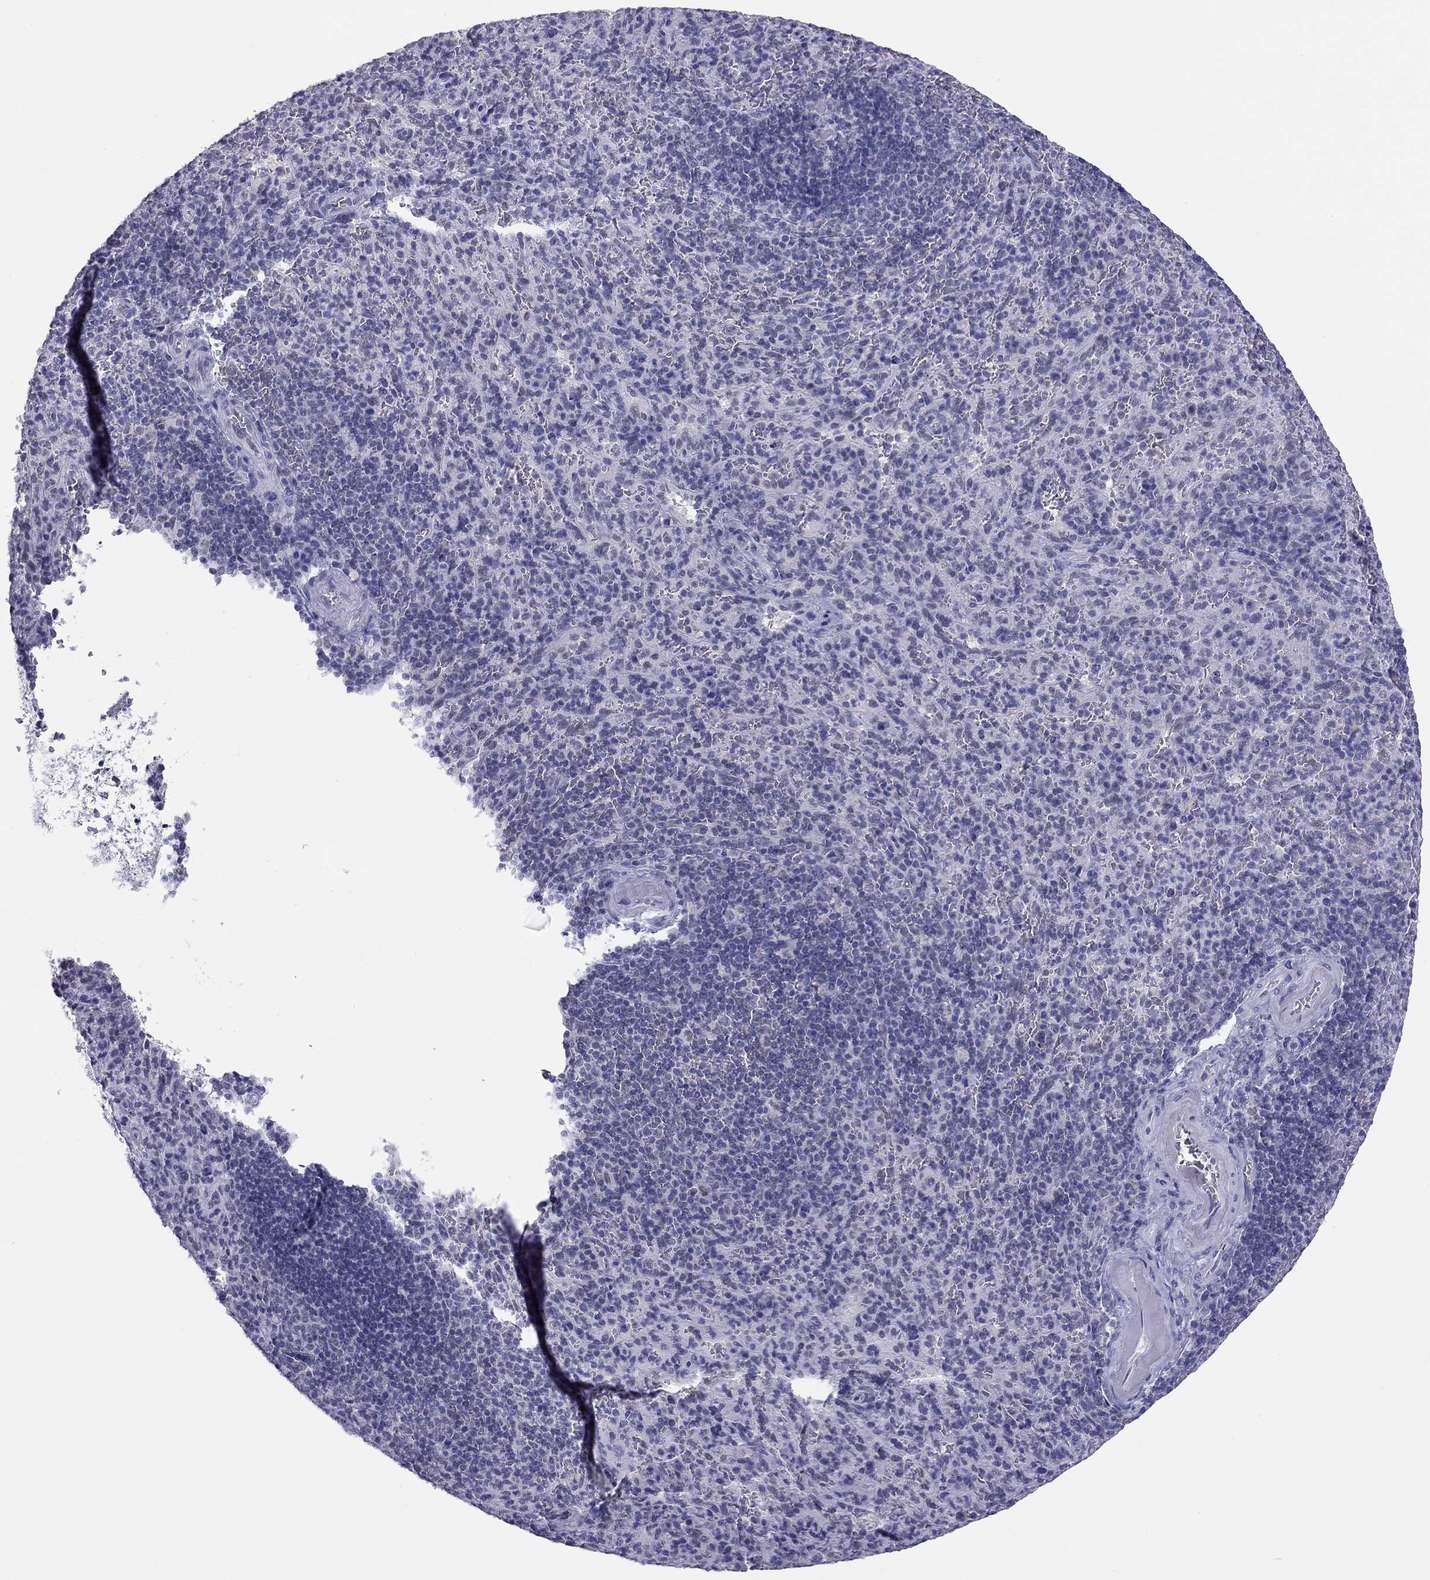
{"staining": {"intensity": "negative", "quantity": "none", "location": "none"}, "tissue": "spleen", "cell_type": "Cells in red pulp", "image_type": "normal", "snomed": [{"axis": "morphology", "description": "Normal tissue, NOS"}, {"axis": "topography", "description": "Spleen"}], "caption": "Photomicrograph shows no significant protein staining in cells in red pulp of benign spleen.", "gene": "DOT1L", "patient": {"sex": "male", "age": 57}}